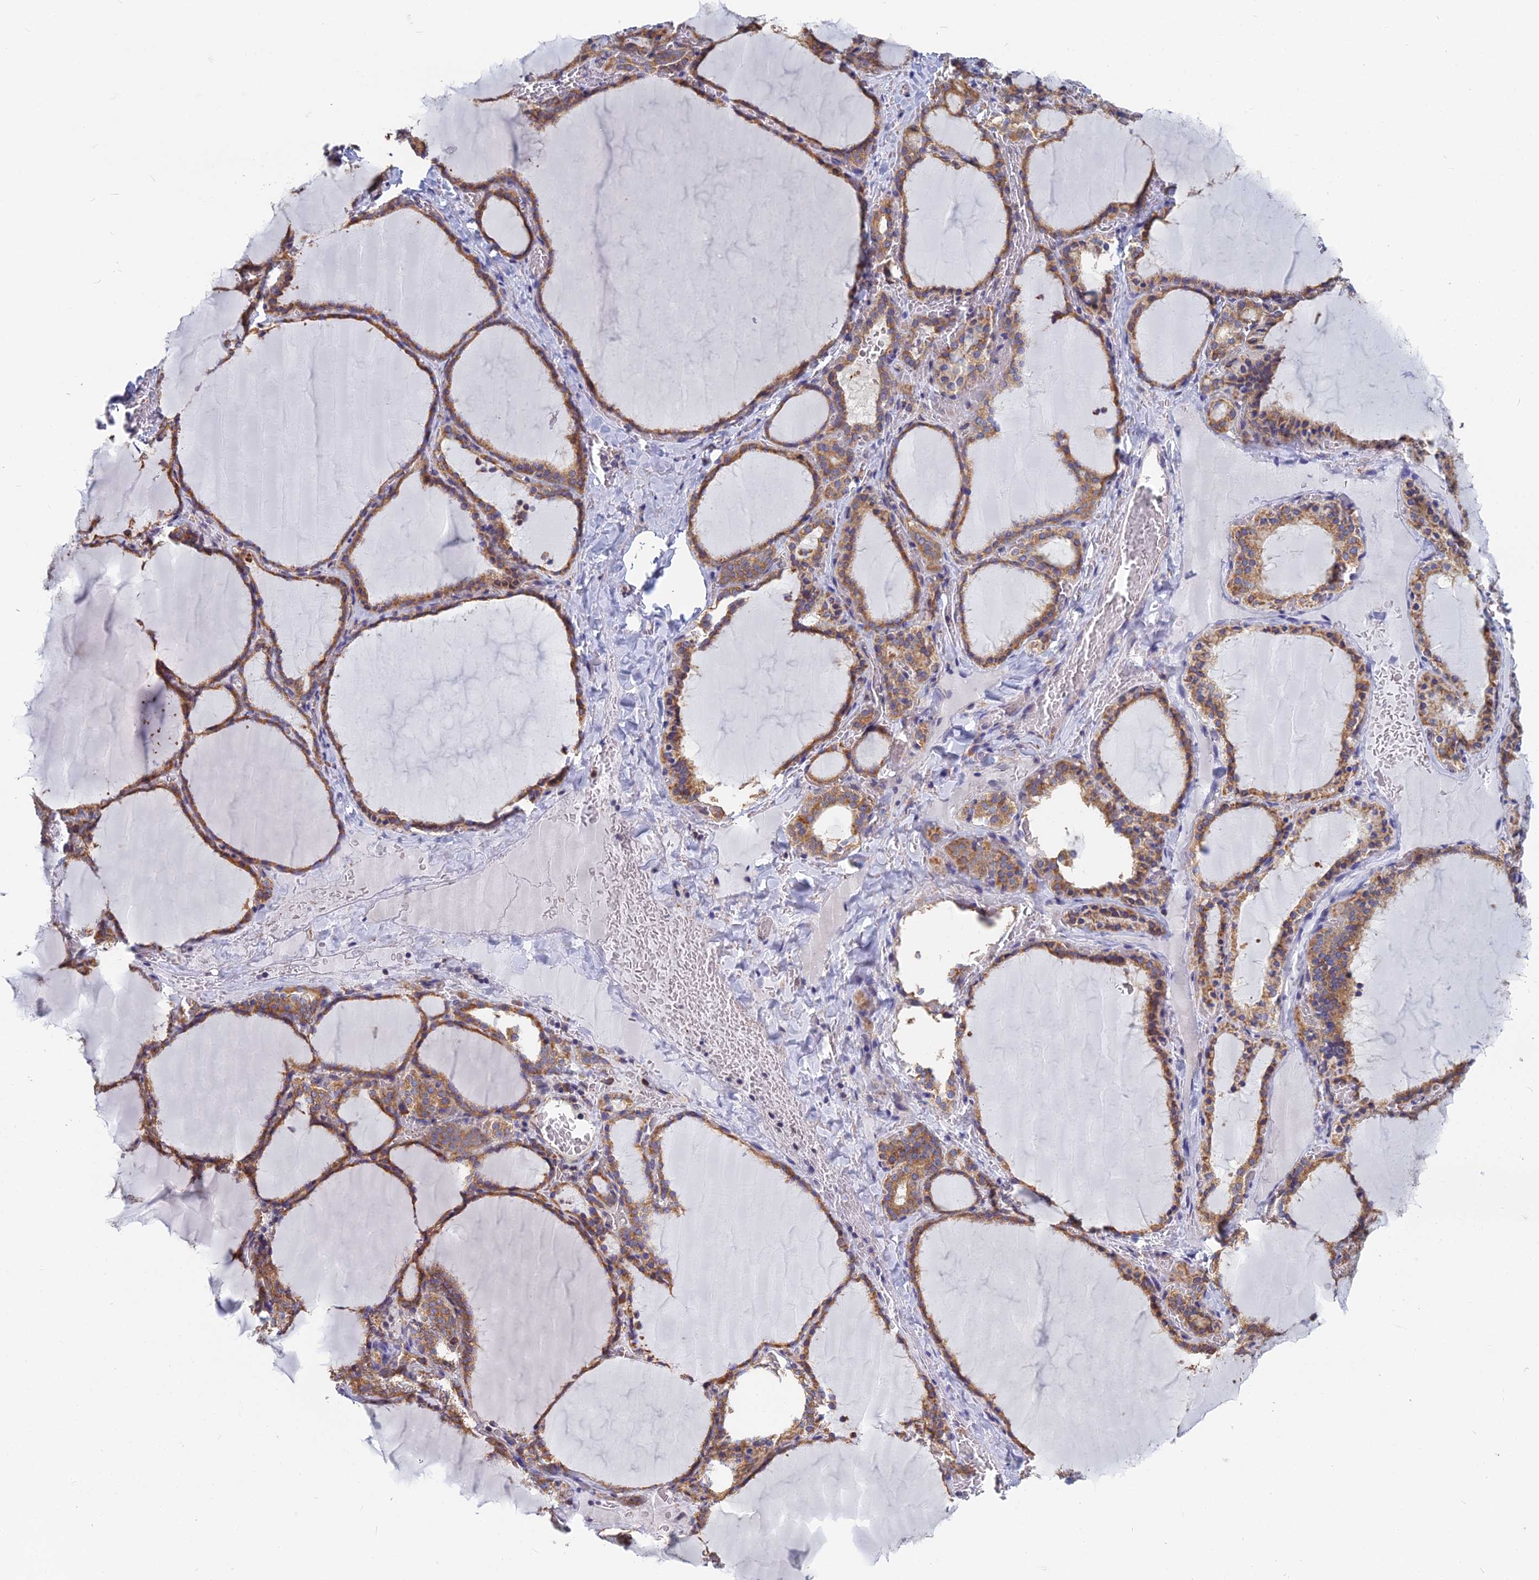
{"staining": {"intensity": "moderate", "quantity": ">75%", "location": "cytoplasmic/membranous"}, "tissue": "thyroid gland", "cell_type": "Glandular cells", "image_type": "normal", "snomed": [{"axis": "morphology", "description": "Normal tissue, NOS"}, {"axis": "topography", "description": "Thyroid gland"}], "caption": "The photomicrograph displays staining of benign thyroid gland, revealing moderate cytoplasmic/membranous protein expression (brown color) within glandular cells. The staining is performed using DAB brown chromogen to label protein expression. The nuclei are counter-stained blue using hematoxylin.", "gene": "KIAA1143", "patient": {"sex": "female", "age": 39}}